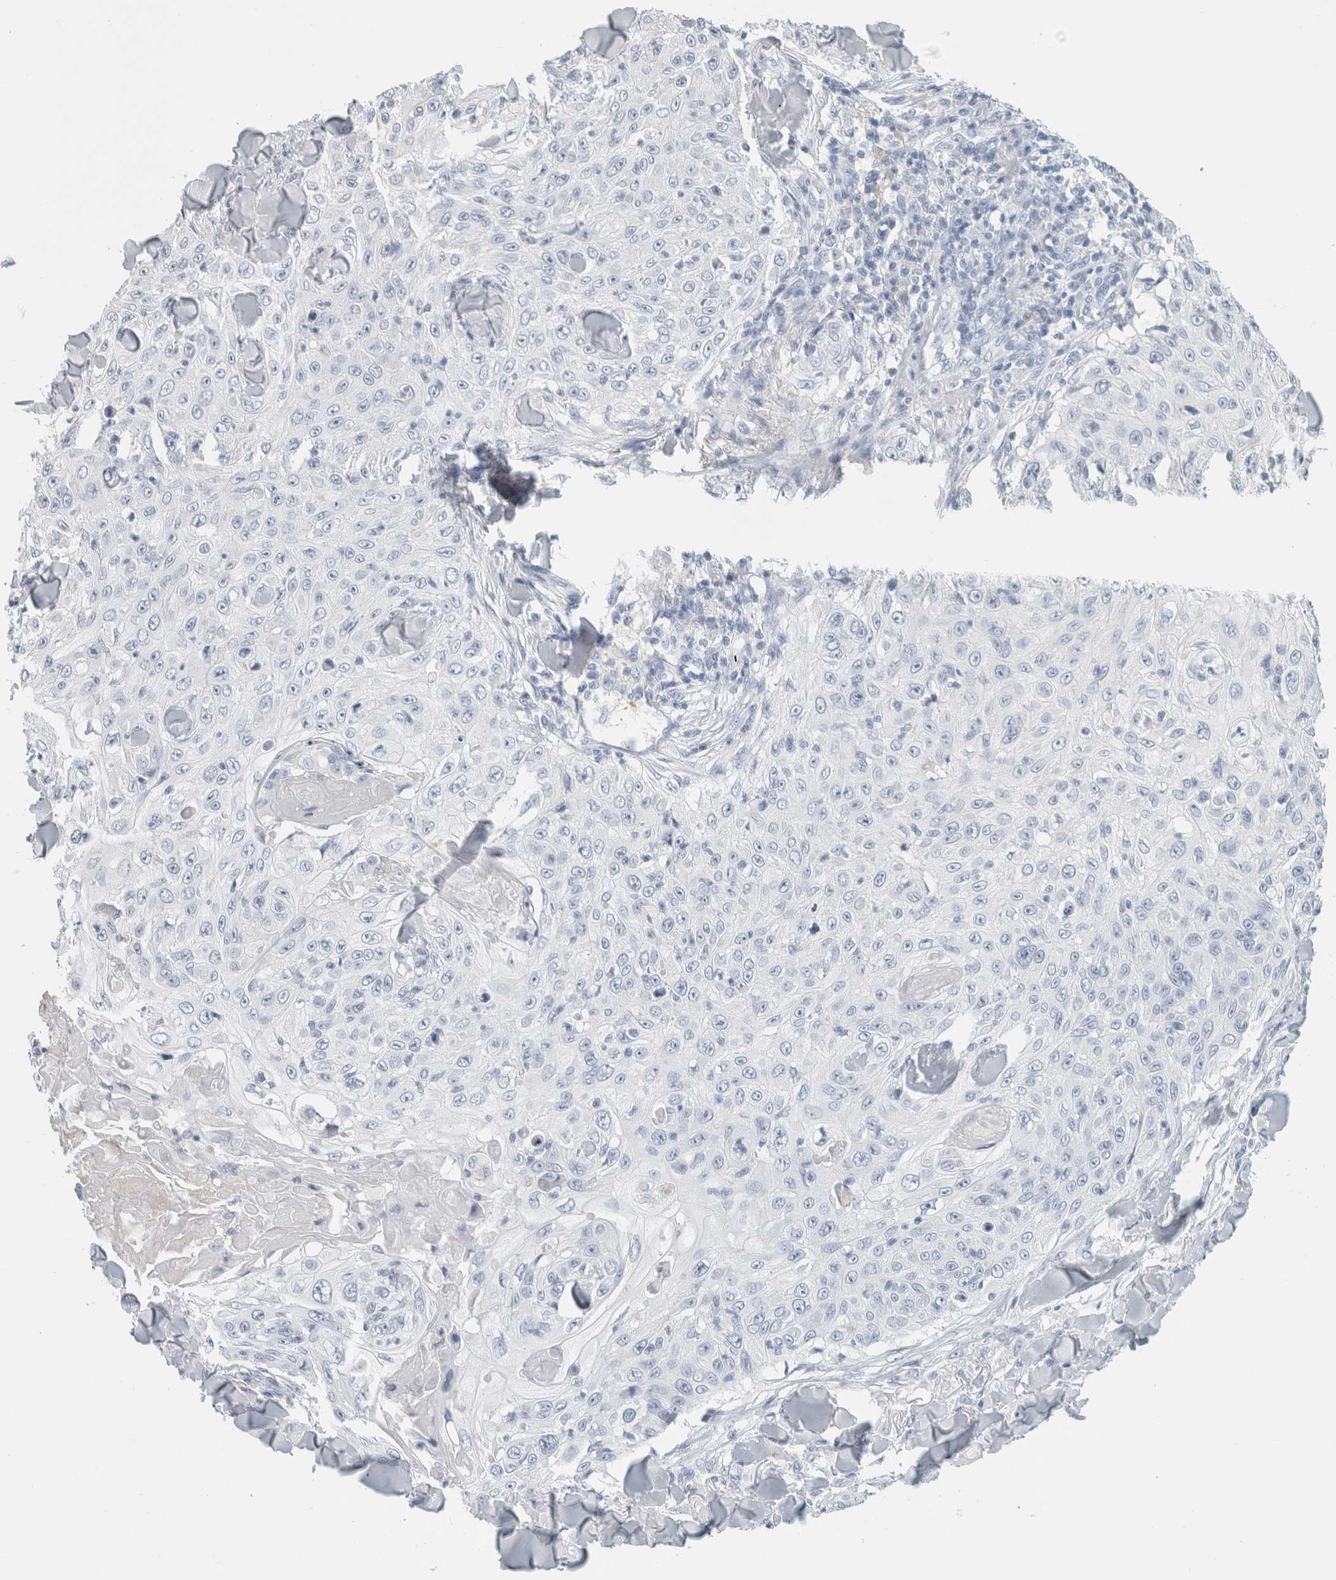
{"staining": {"intensity": "negative", "quantity": "none", "location": "none"}, "tissue": "skin cancer", "cell_type": "Tumor cells", "image_type": "cancer", "snomed": [{"axis": "morphology", "description": "Squamous cell carcinoma, NOS"}, {"axis": "topography", "description": "Skin"}], "caption": "This is an immunohistochemistry (IHC) image of skin squamous cell carcinoma. There is no staining in tumor cells.", "gene": "TSPAN8", "patient": {"sex": "male", "age": 86}}